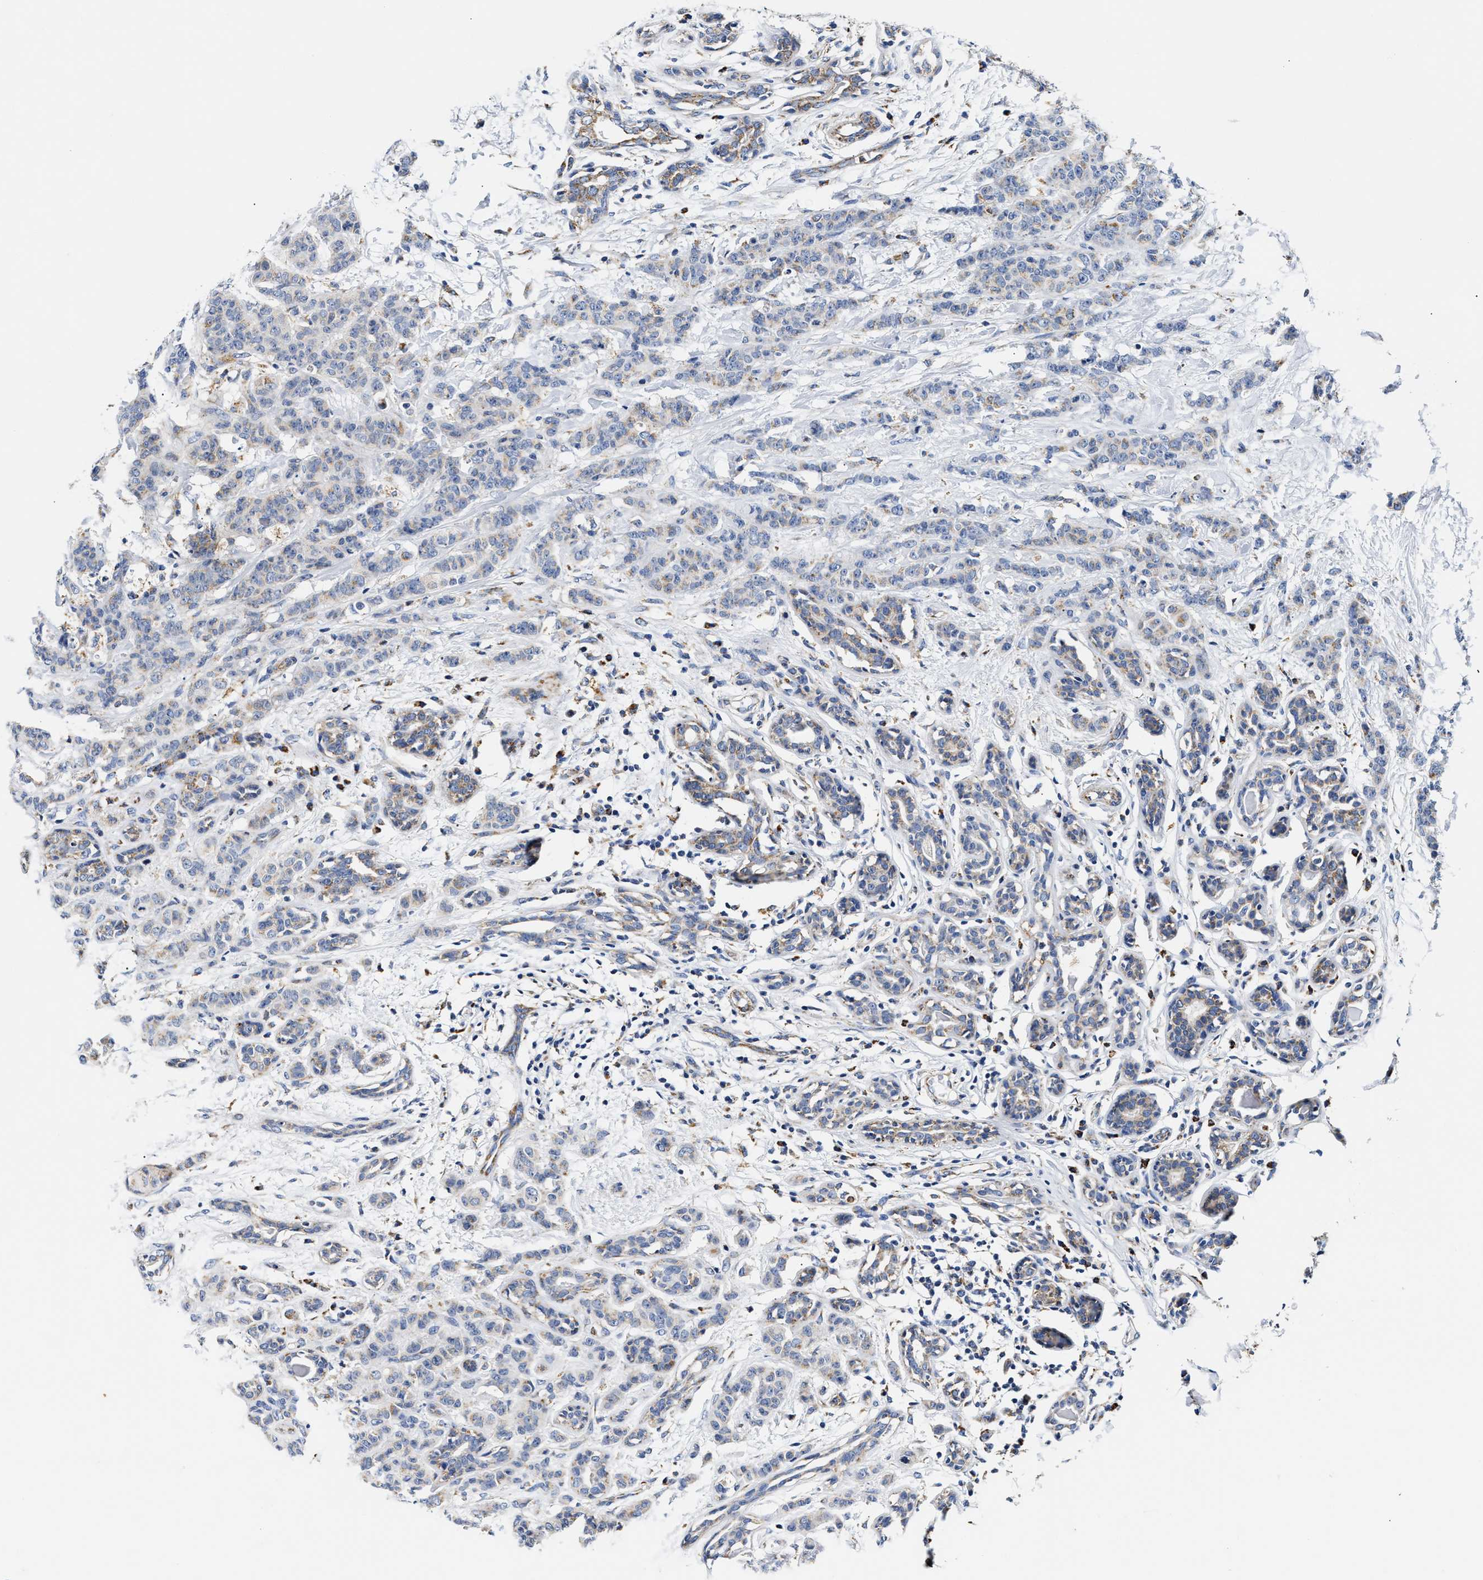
{"staining": {"intensity": "weak", "quantity": "25%-75%", "location": "cytoplasmic/membranous"}, "tissue": "breast cancer", "cell_type": "Tumor cells", "image_type": "cancer", "snomed": [{"axis": "morphology", "description": "Normal tissue, NOS"}, {"axis": "morphology", "description": "Duct carcinoma"}, {"axis": "topography", "description": "Breast"}], "caption": "Weak cytoplasmic/membranous protein expression is present in about 25%-75% of tumor cells in invasive ductal carcinoma (breast).", "gene": "ACADVL", "patient": {"sex": "female", "age": 40}}